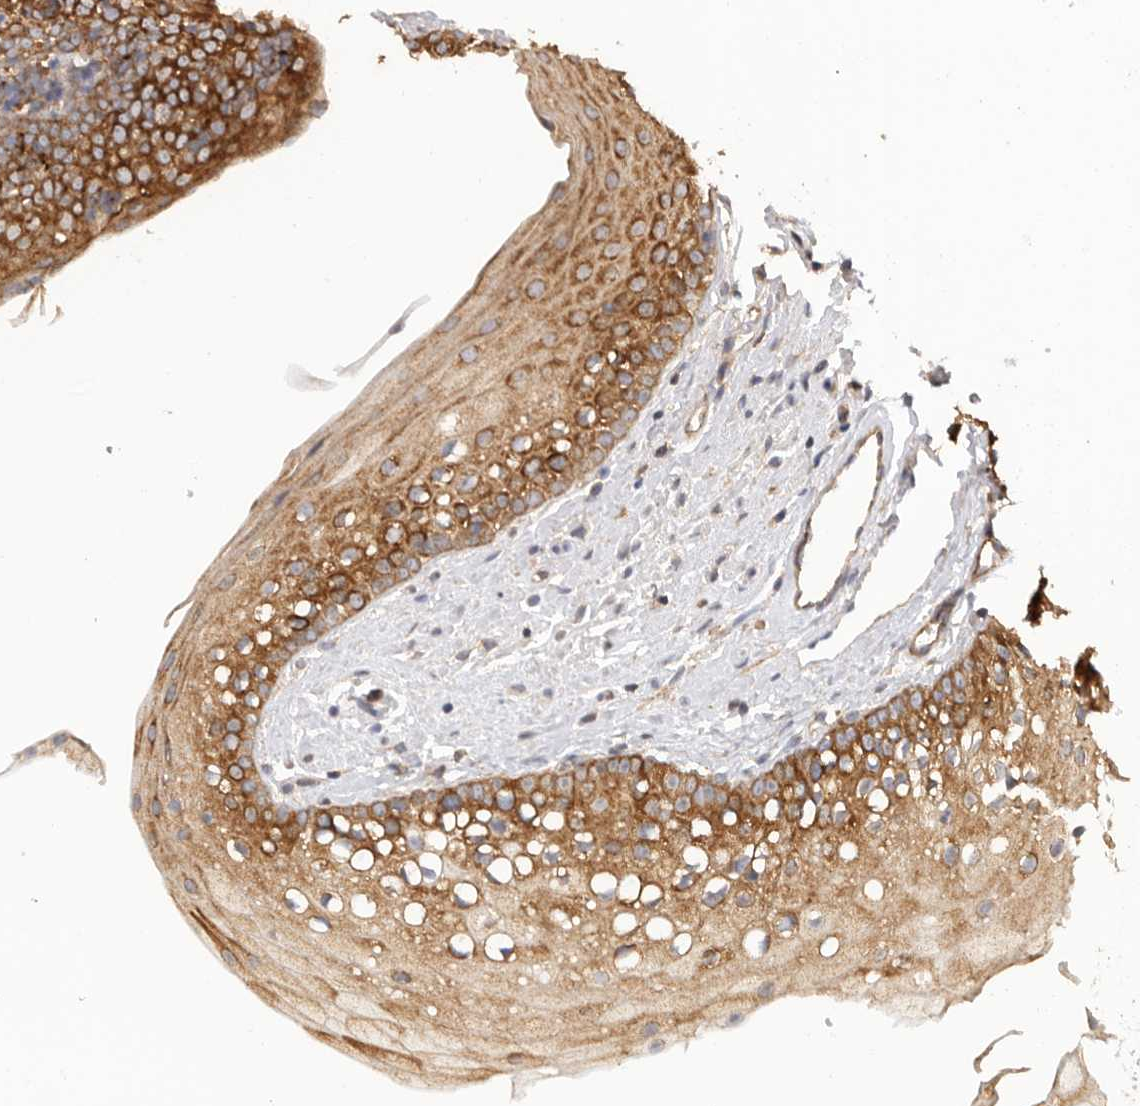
{"staining": {"intensity": "strong", "quantity": ">75%", "location": "cytoplasmic/membranous"}, "tissue": "oral mucosa", "cell_type": "Squamous epithelial cells", "image_type": "normal", "snomed": [{"axis": "morphology", "description": "Normal tissue, NOS"}, {"axis": "topography", "description": "Oral tissue"}], "caption": "Immunohistochemistry (DAB (3,3'-diaminobenzidine)) staining of unremarkable oral mucosa shows strong cytoplasmic/membranous protein staining in approximately >75% of squamous epithelial cells.", "gene": "SERBP1", "patient": {"sex": "male", "age": 28}}